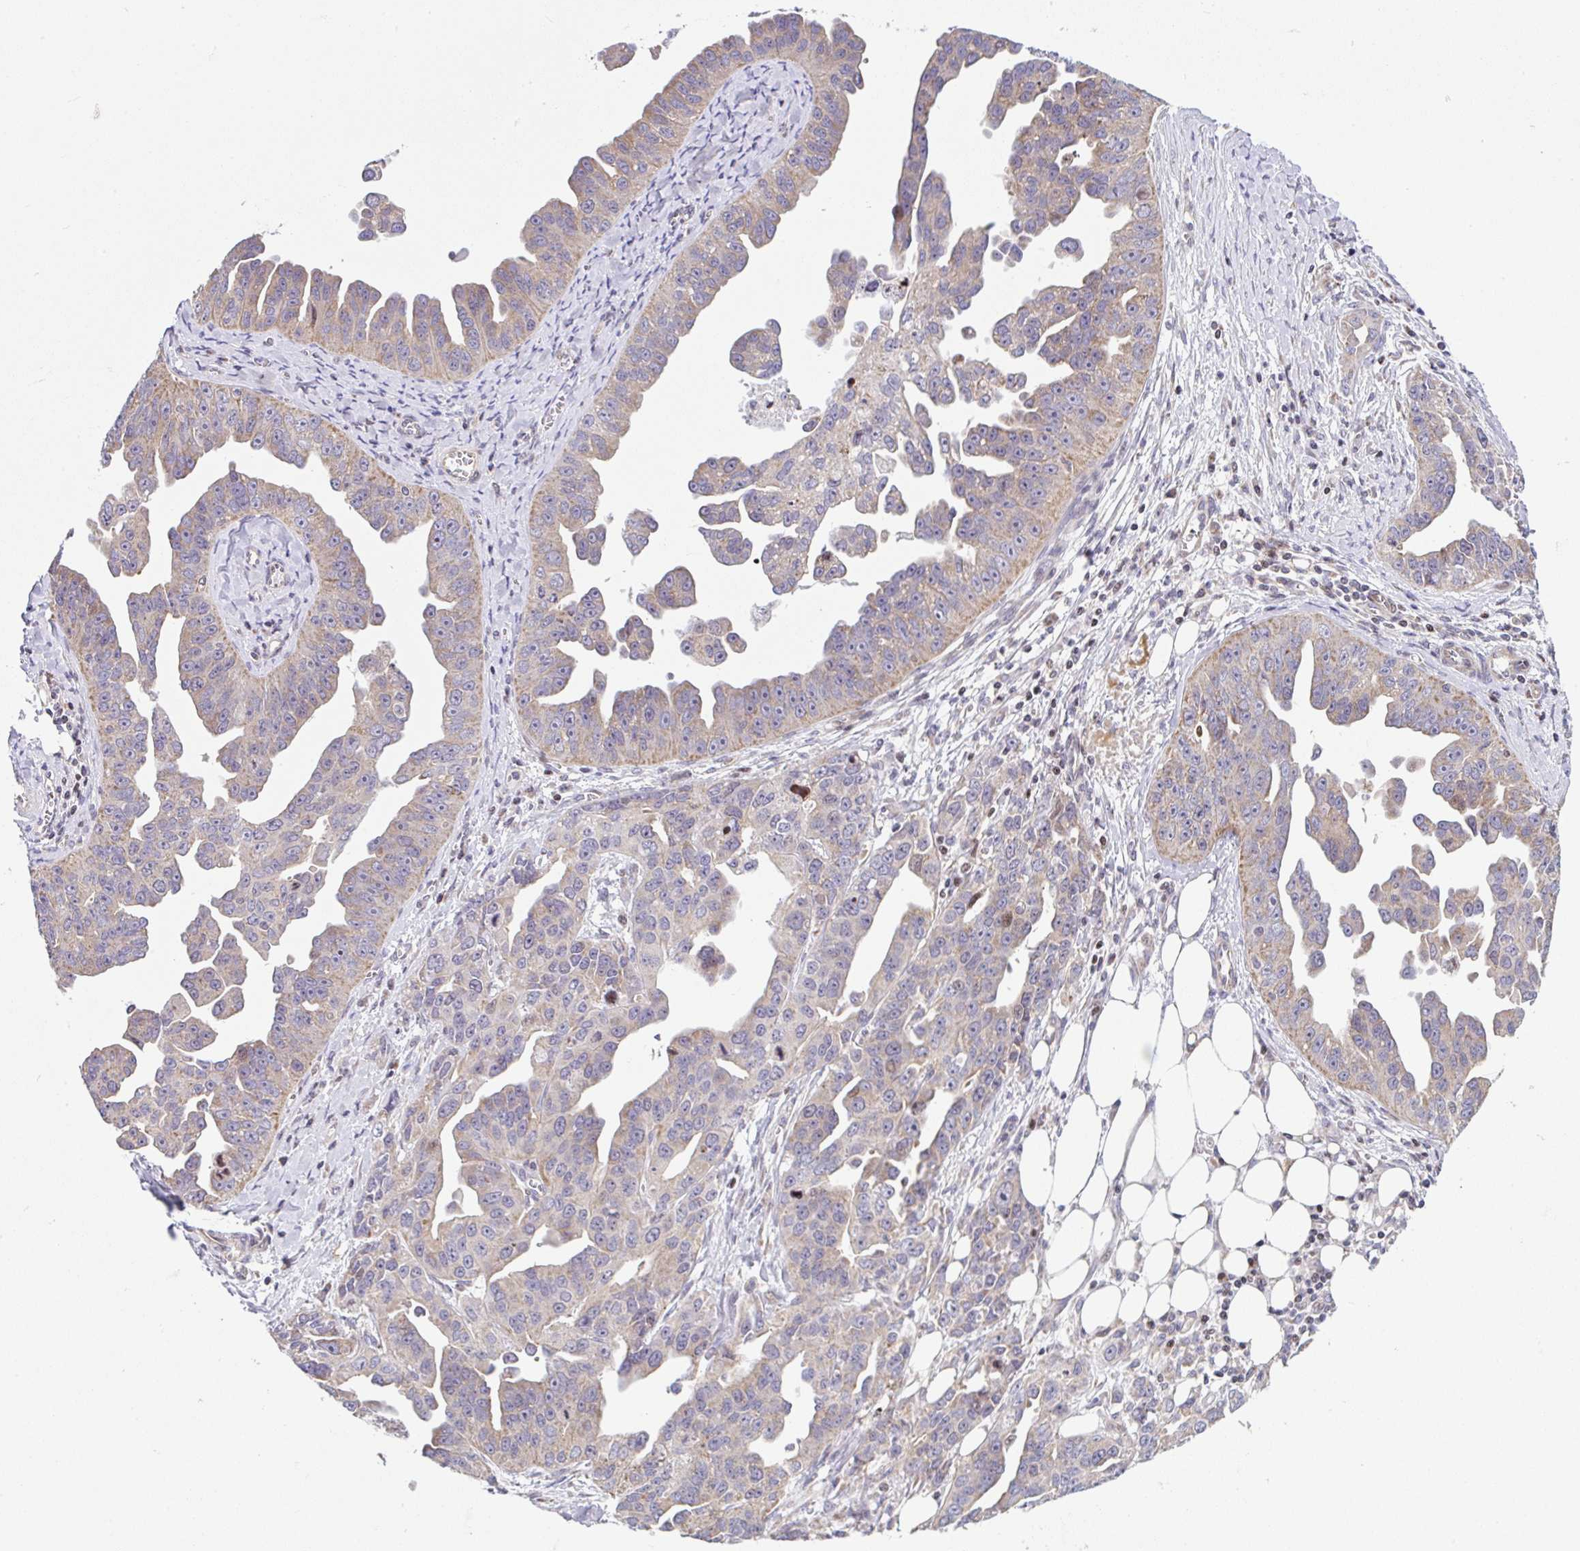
{"staining": {"intensity": "weak", "quantity": "25%-75%", "location": "cytoplasmic/membranous"}, "tissue": "ovarian cancer", "cell_type": "Tumor cells", "image_type": "cancer", "snomed": [{"axis": "morphology", "description": "Cystadenocarcinoma, serous, NOS"}, {"axis": "topography", "description": "Ovary"}], "caption": "Ovarian serous cystadenocarcinoma stained for a protein shows weak cytoplasmic/membranous positivity in tumor cells. (IHC, brightfield microscopy, high magnification).", "gene": "FIGNL1", "patient": {"sex": "female", "age": 75}}